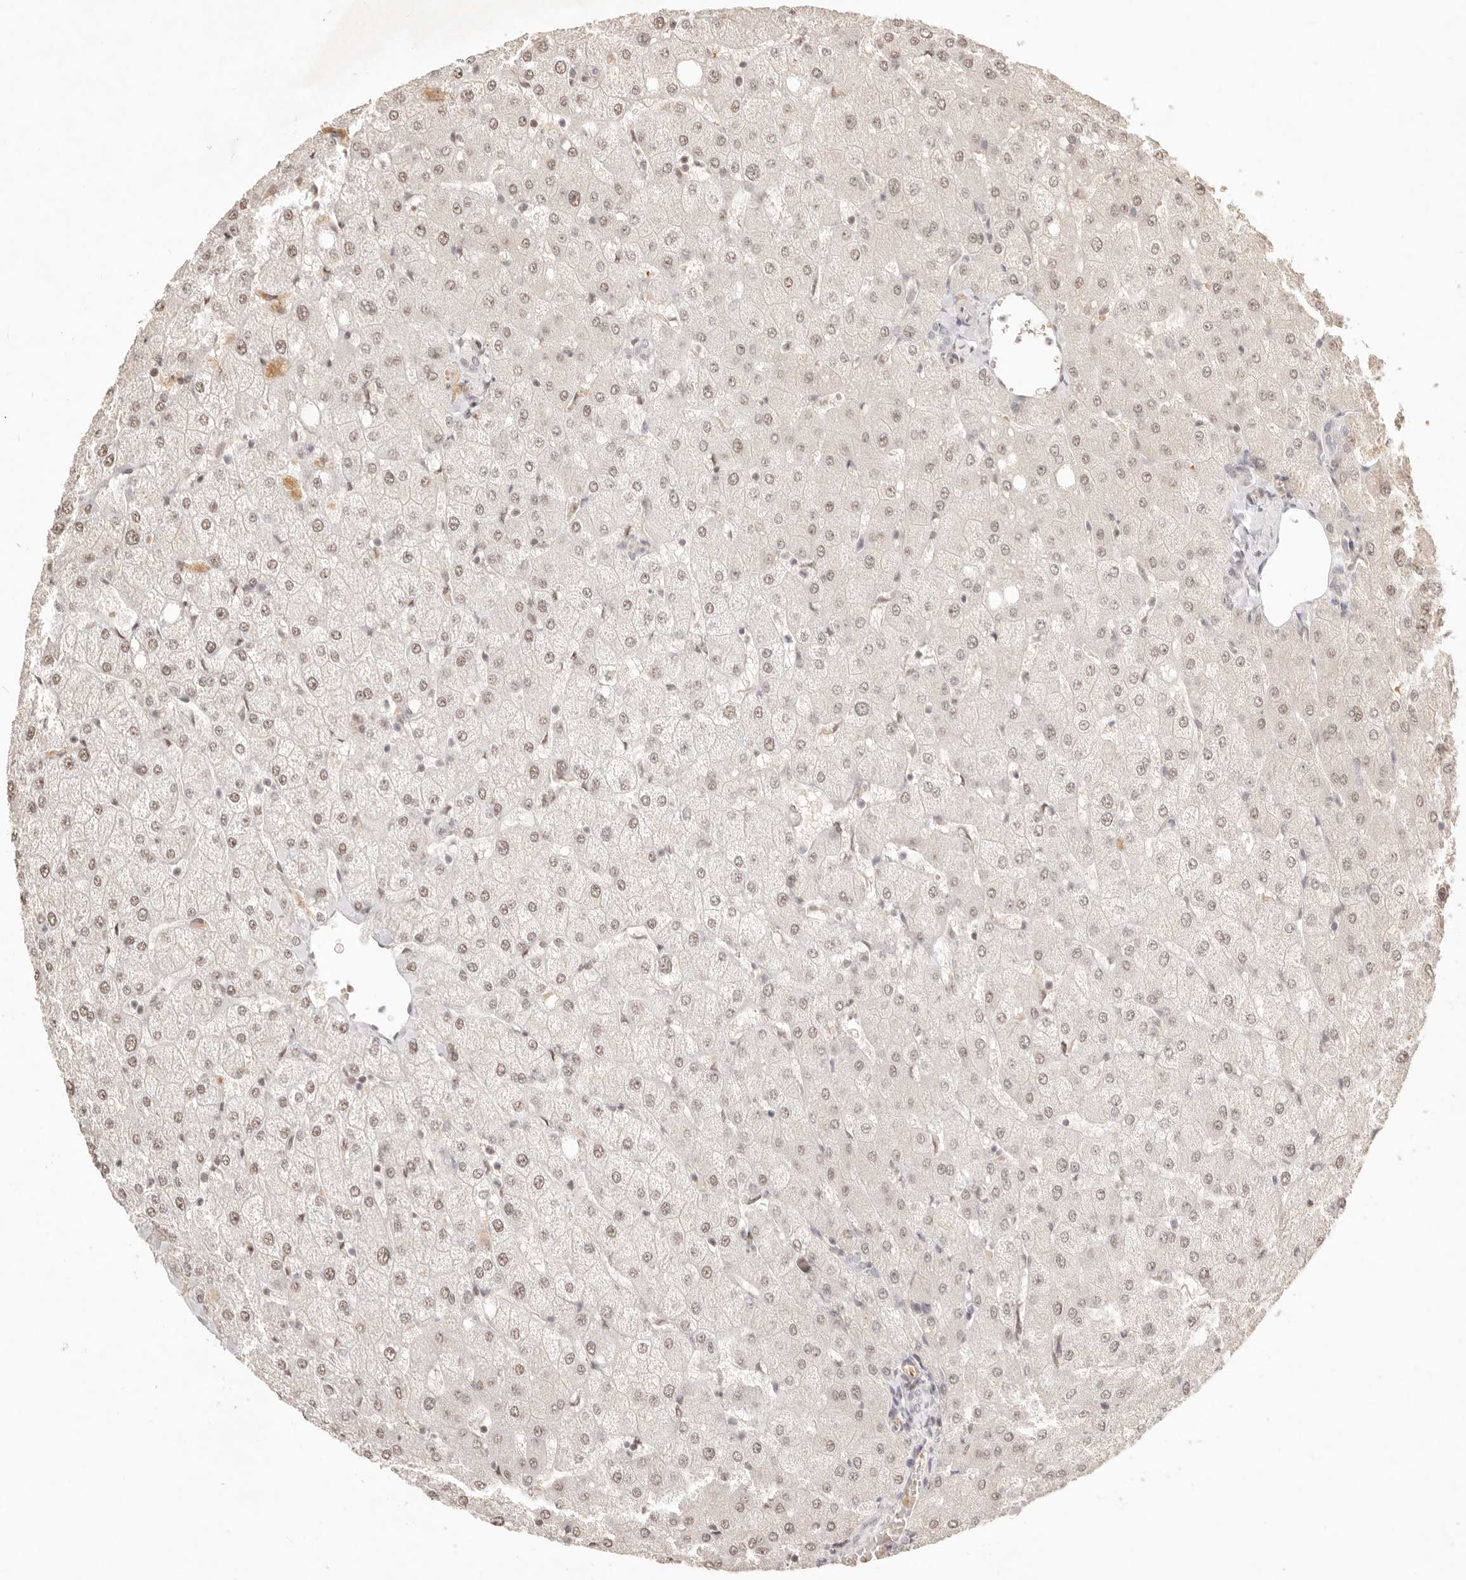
{"staining": {"intensity": "negative", "quantity": "none", "location": "none"}, "tissue": "liver", "cell_type": "Cholangiocytes", "image_type": "normal", "snomed": [{"axis": "morphology", "description": "Normal tissue, NOS"}, {"axis": "topography", "description": "Liver"}], "caption": "A histopathology image of liver stained for a protein demonstrates no brown staining in cholangiocytes. (DAB (3,3'-diaminobenzidine) IHC, high magnification).", "gene": "MEP1A", "patient": {"sex": "female", "age": 54}}